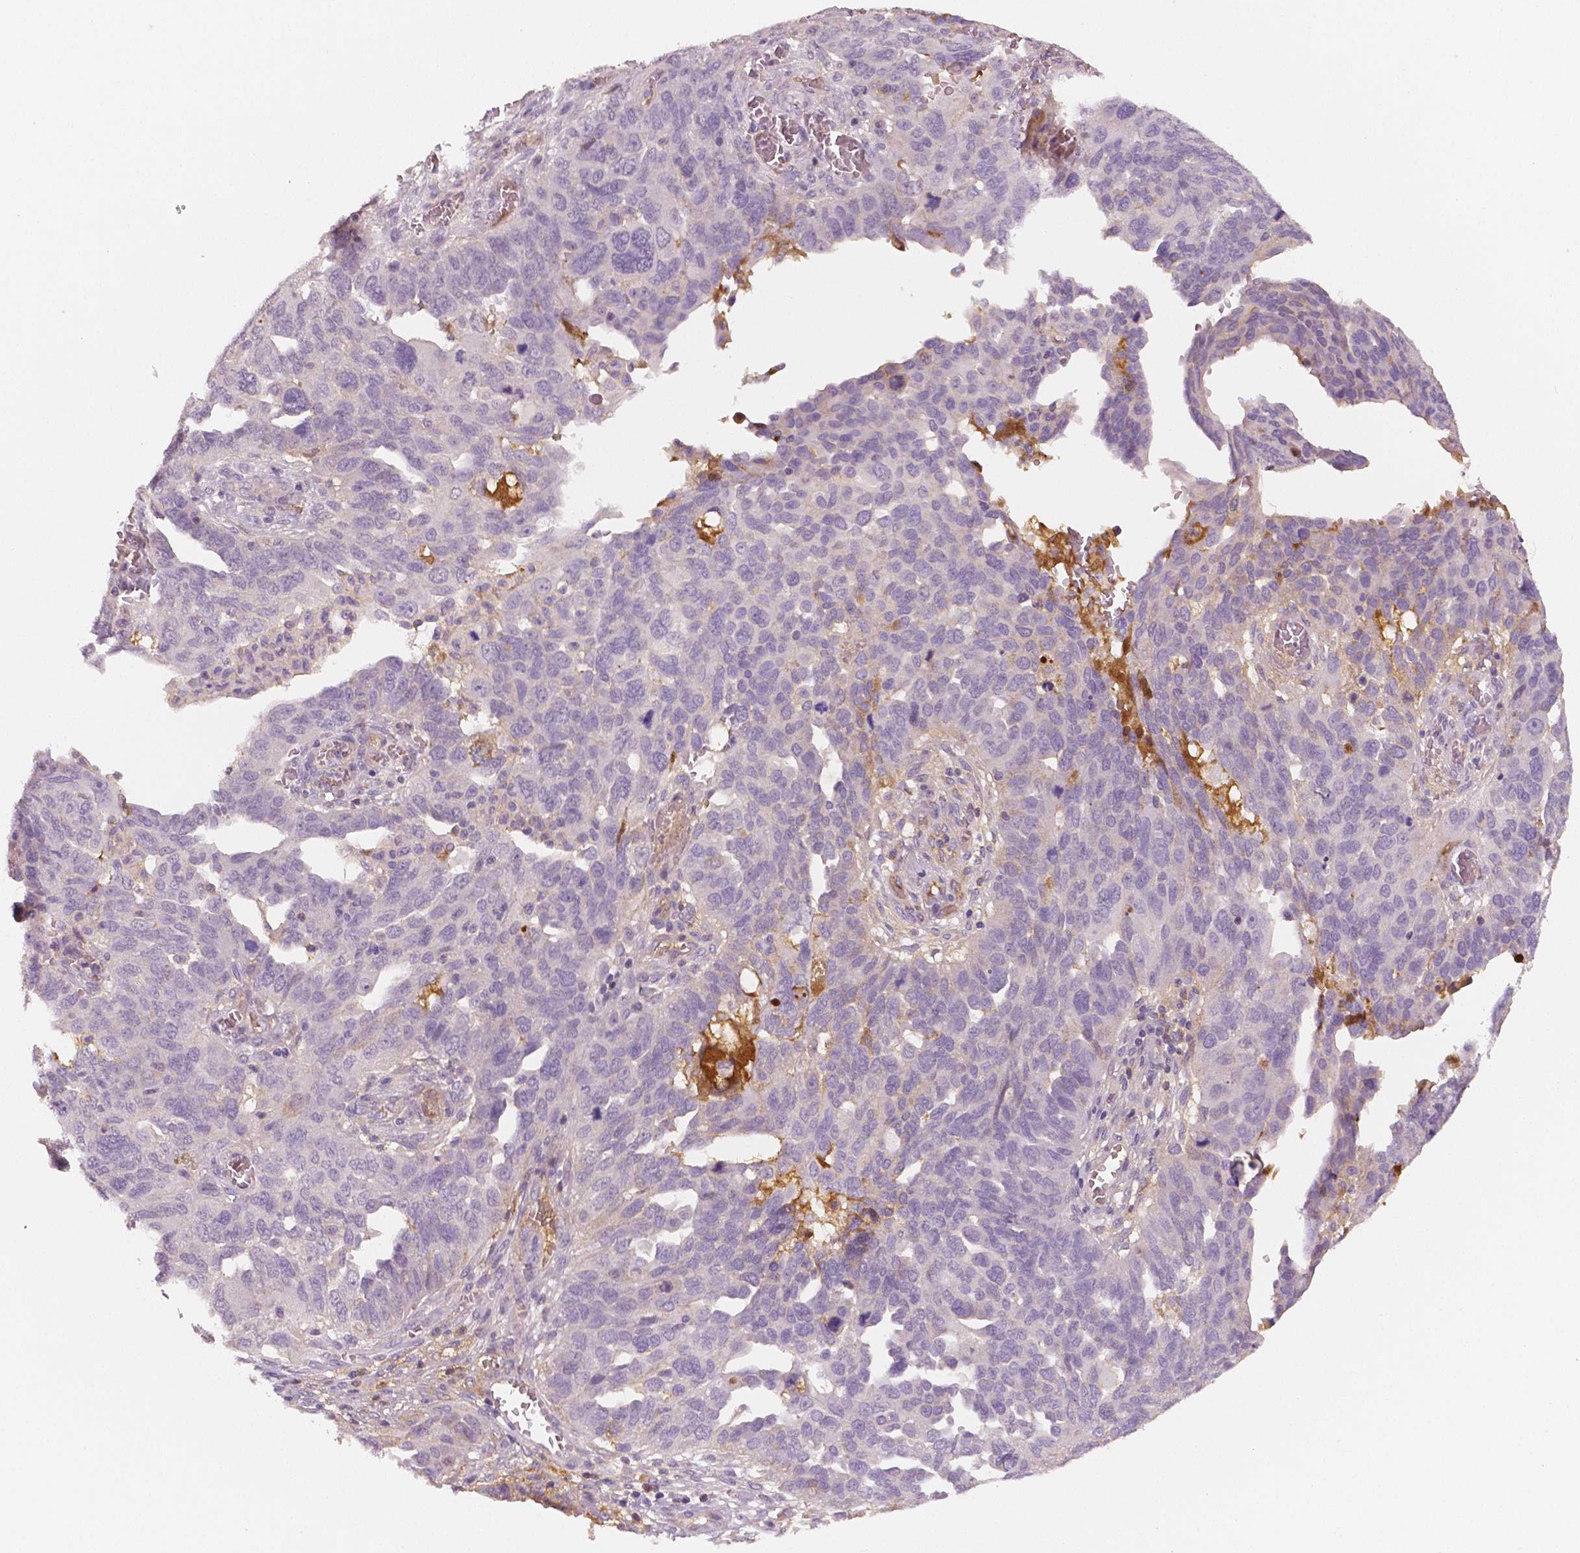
{"staining": {"intensity": "negative", "quantity": "none", "location": "none"}, "tissue": "ovarian cancer", "cell_type": "Tumor cells", "image_type": "cancer", "snomed": [{"axis": "morphology", "description": "Carcinoma, endometroid"}, {"axis": "topography", "description": "Soft tissue"}, {"axis": "topography", "description": "Ovary"}], "caption": "This is a image of immunohistochemistry staining of ovarian cancer (endometroid carcinoma), which shows no staining in tumor cells.", "gene": "APOA4", "patient": {"sex": "female", "age": 52}}